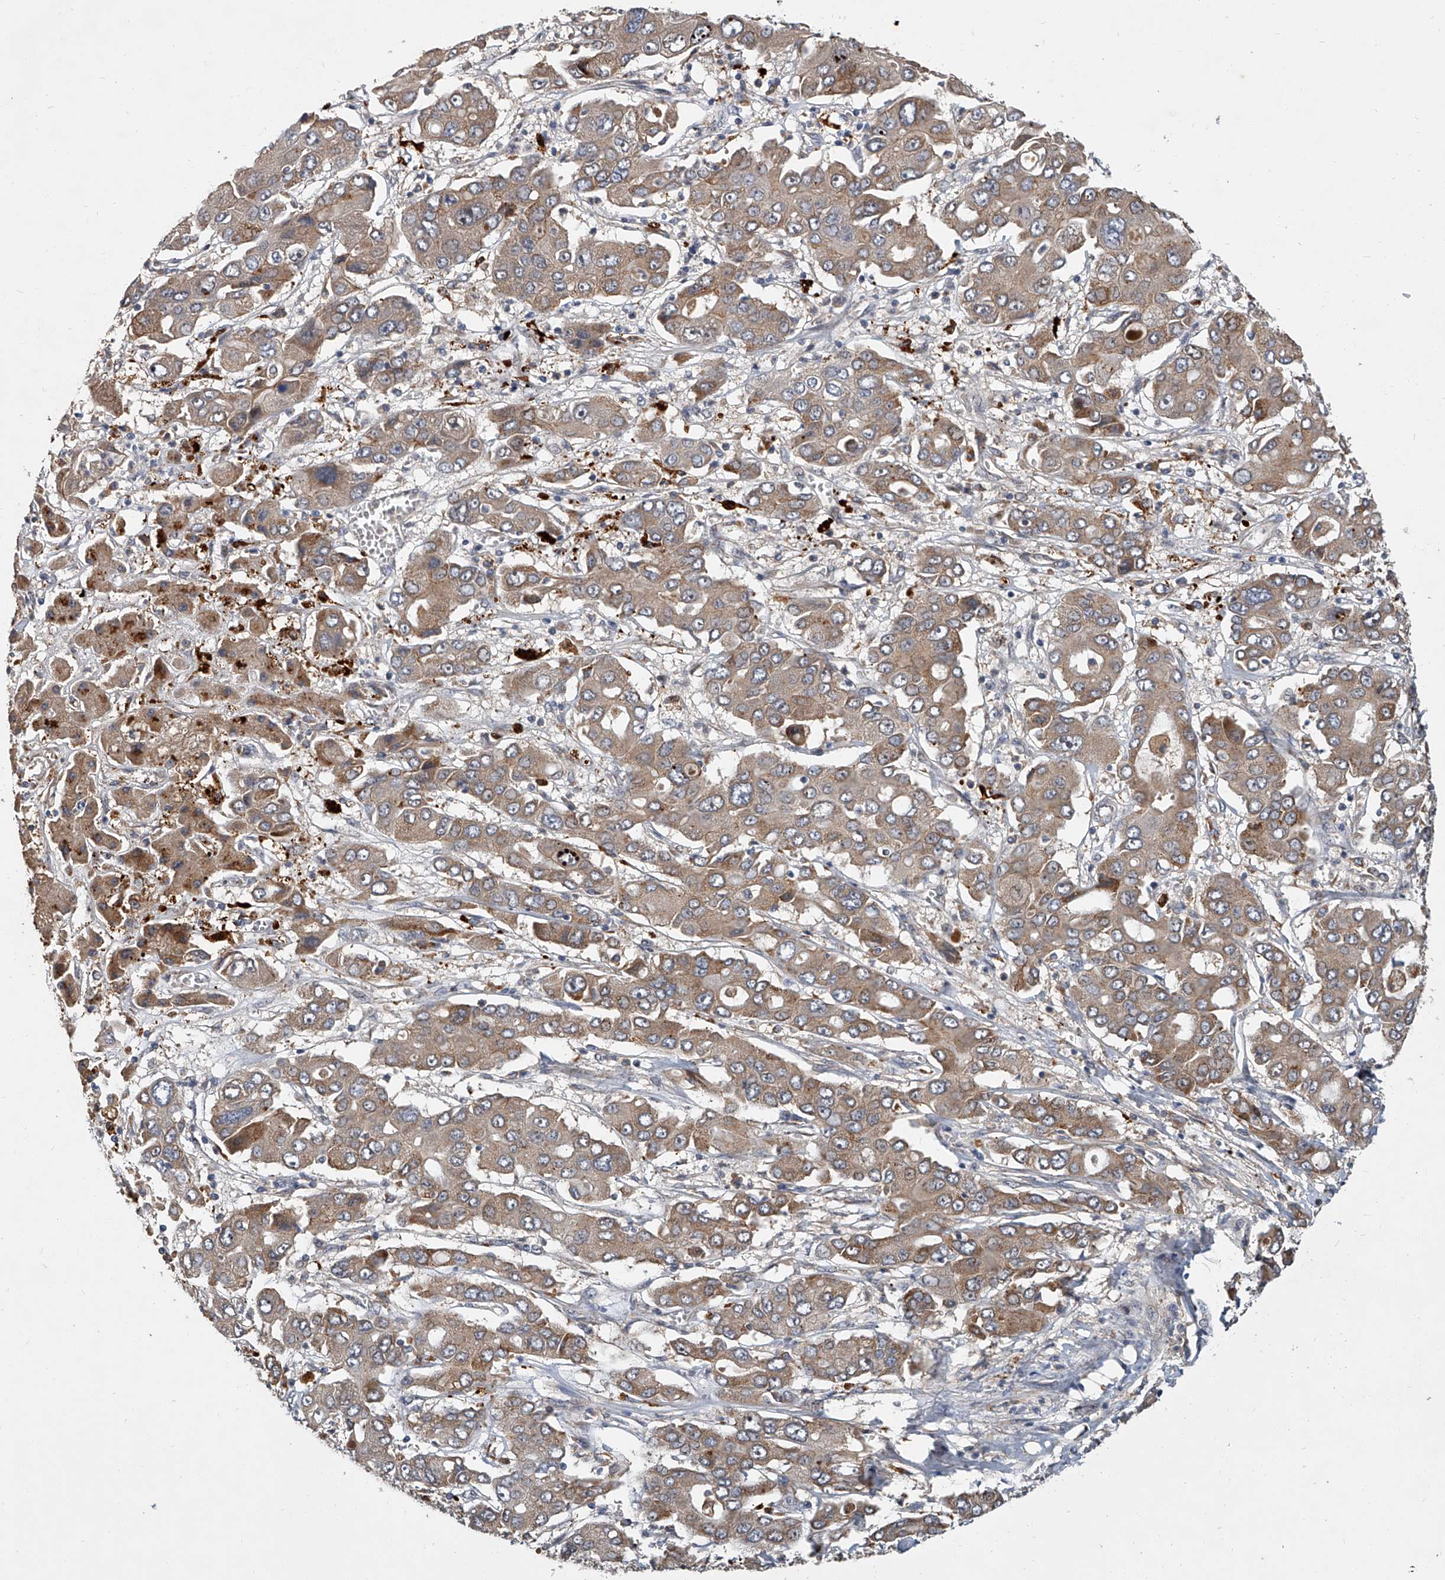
{"staining": {"intensity": "moderate", "quantity": ">75%", "location": "cytoplasmic/membranous"}, "tissue": "liver cancer", "cell_type": "Tumor cells", "image_type": "cancer", "snomed": [{"axis": "morphology", "description": "Cholangiocarcinoma"}, {"axis": "topography", "description": "Liver"}], "caption": "Immunohistochemical staining of liver cancer (cholangiocarcinoma) reveals moderate cytoplasmic/membranous protein expression in about >75% of tumor cells.", "gene": "JAG2", "patient": {"sex": "male", "age": 67}}